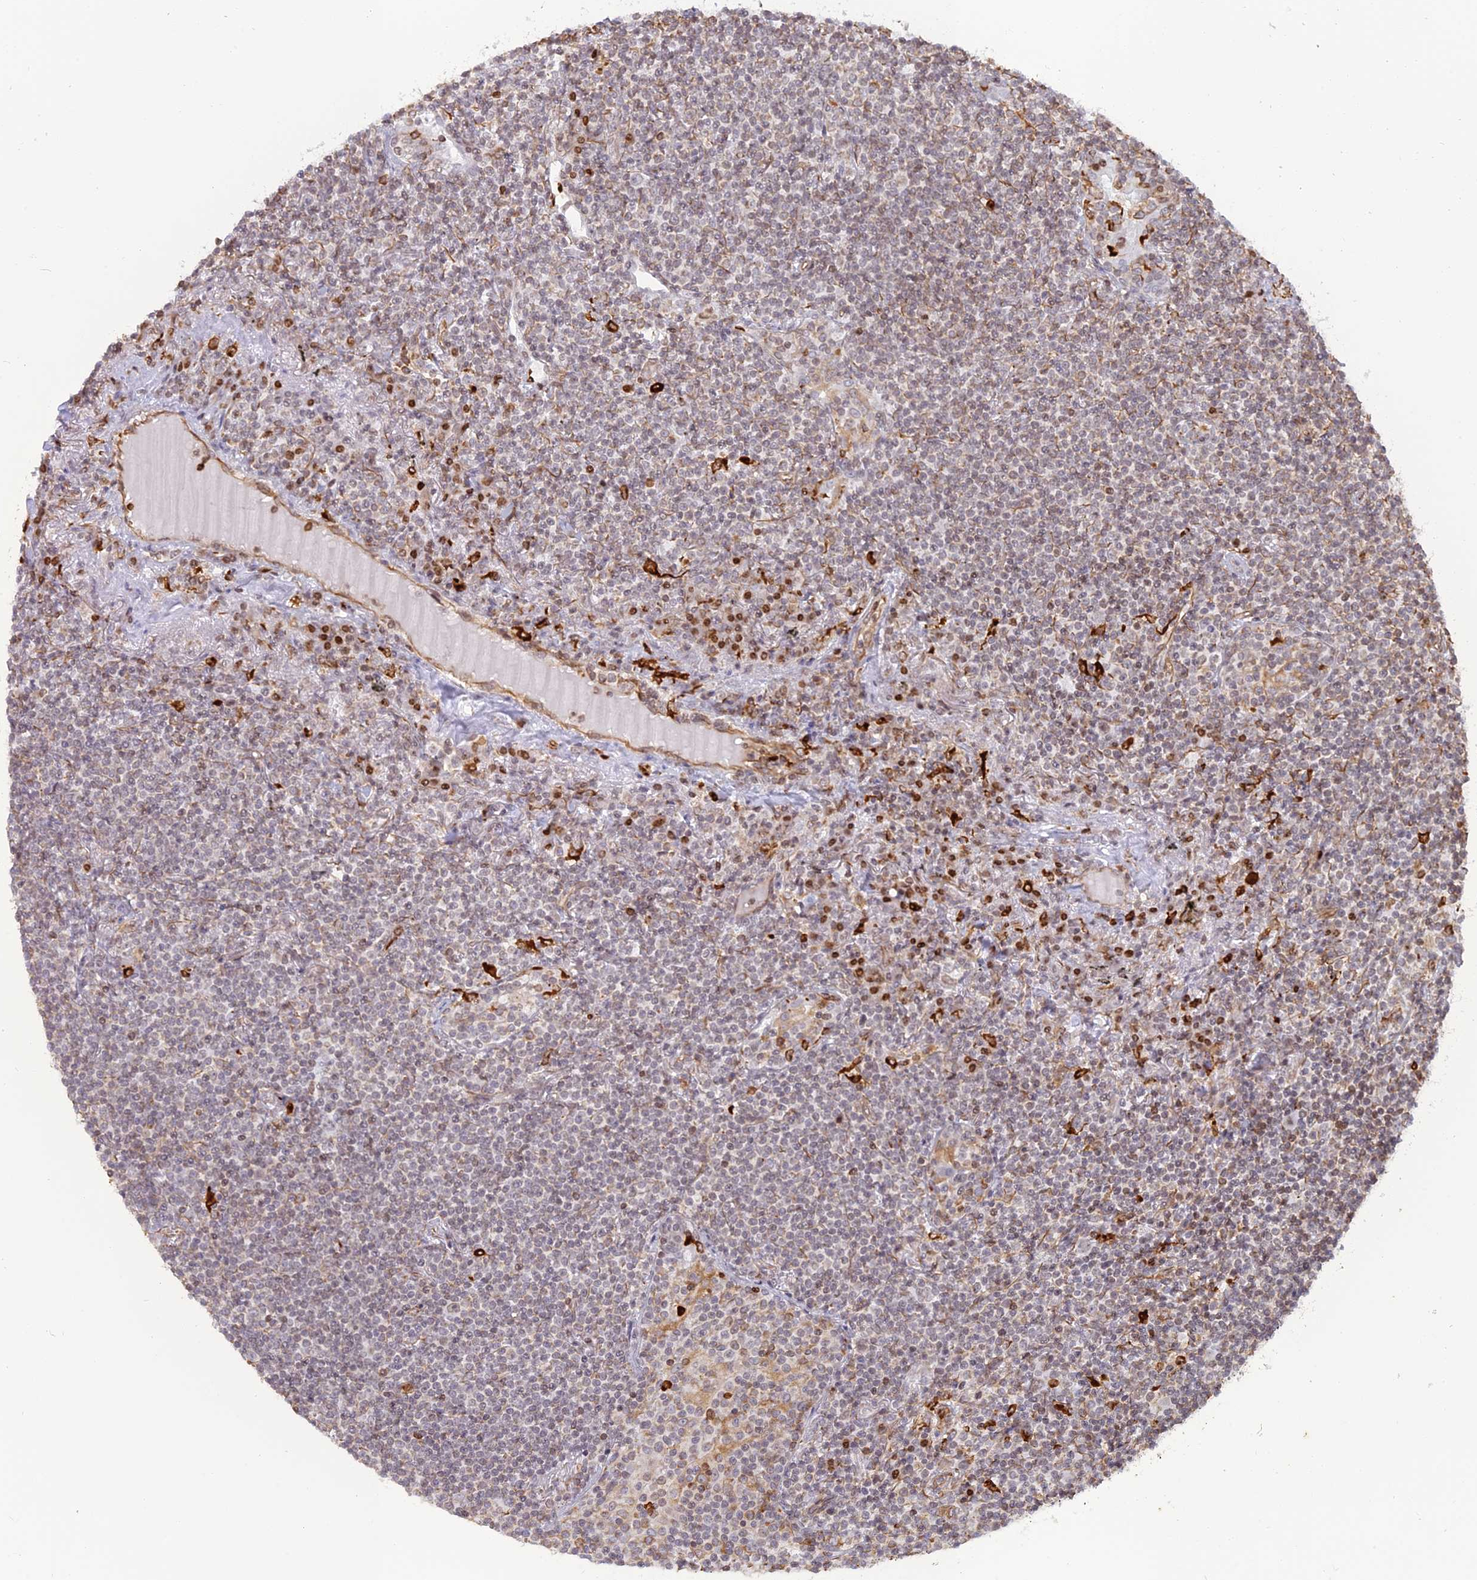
{"staining": {"intensity": "weak", "quantity": "<25%", "location": "cytoplasmic/membranous"}, "tissue": "lymphoma", "cell_type": "Tumor cells", "image_type": "cancer", "snomed": [{"axis": "morphology", "description": "Malignant lymphoma, non-Hodgkin's type, Low grade"}, {"axis": "topography", "description": "Lung"}], "caption": "Tumor cells are negative for protein expression in human lymphoma.", "gene": "APOBR", "patient": {"sex": "female", "age": 71}}